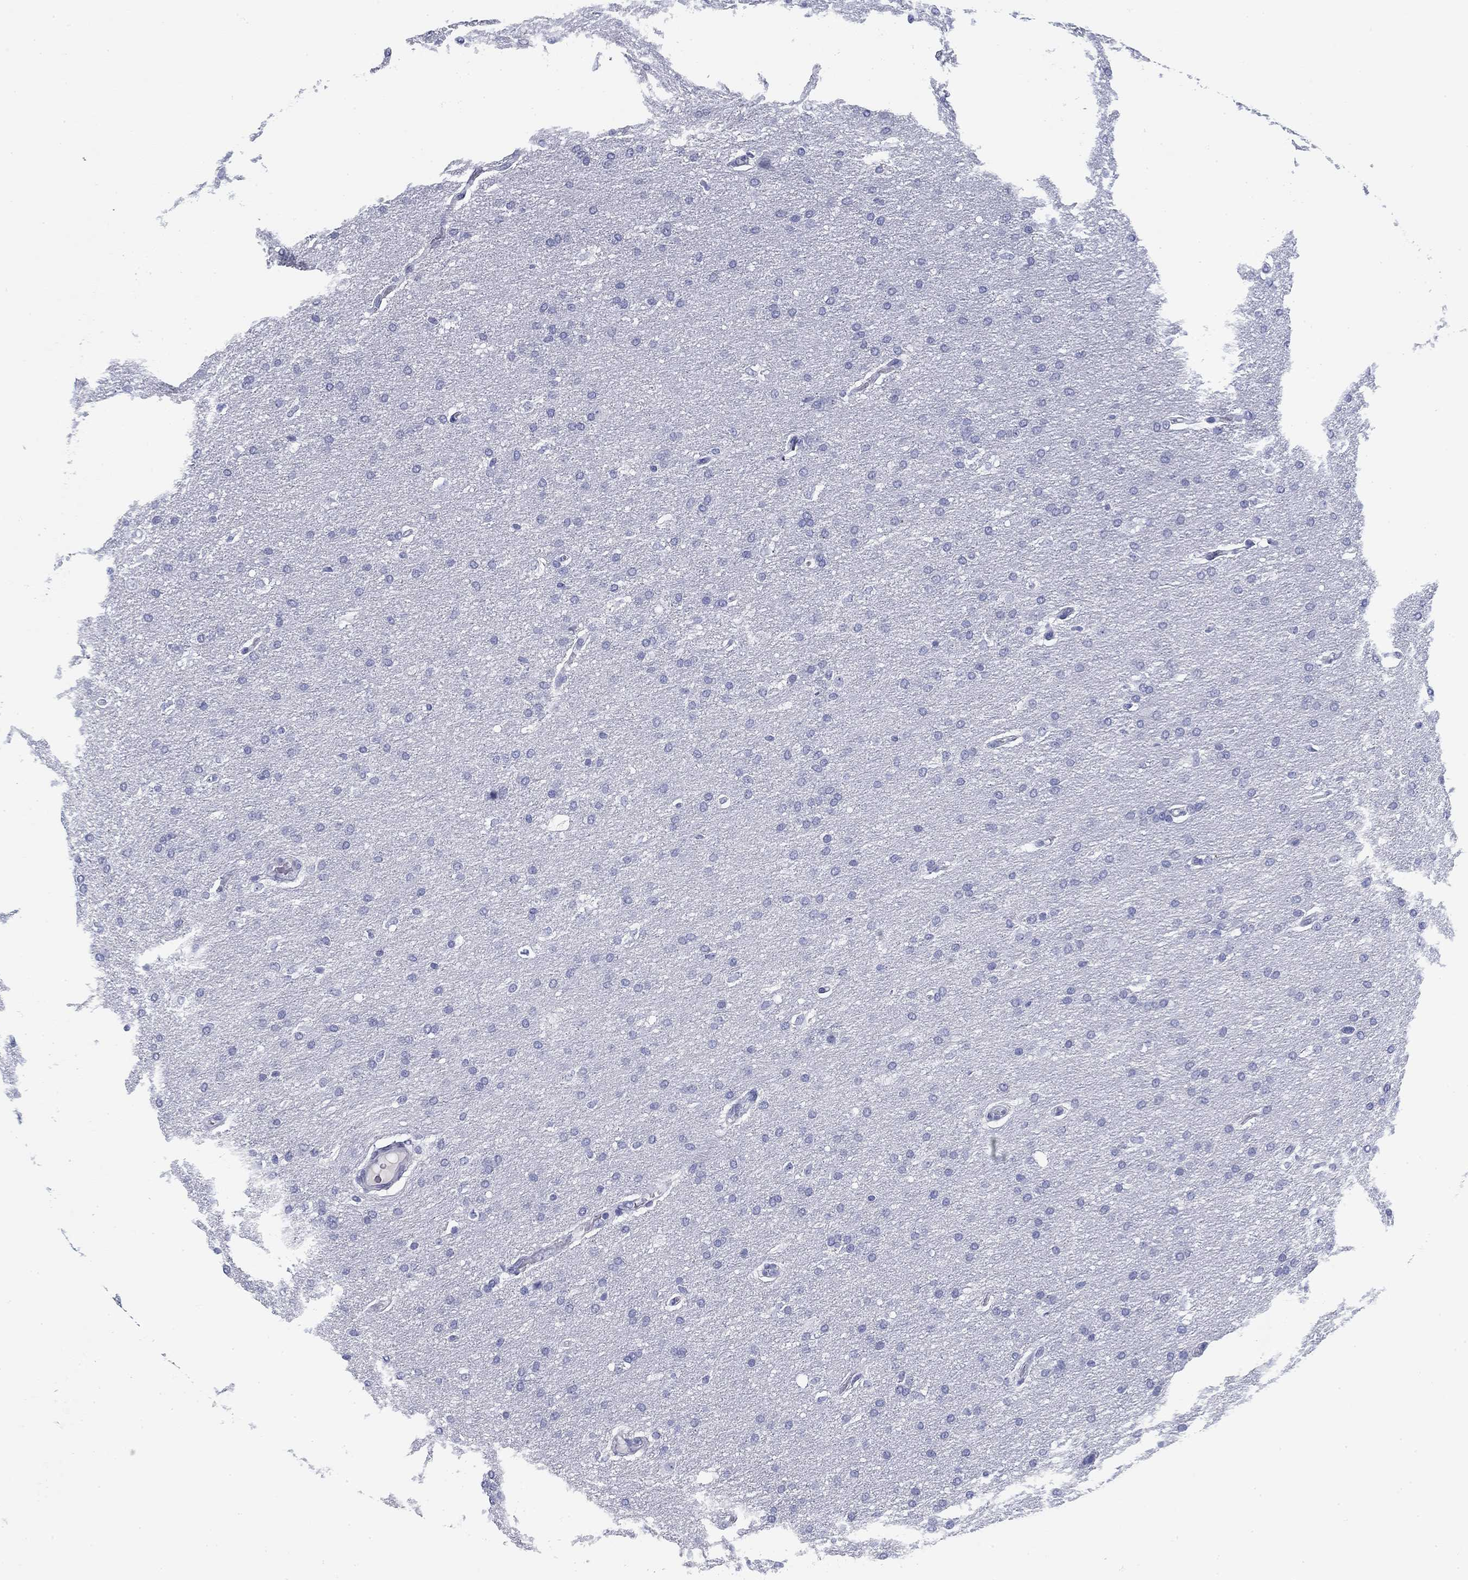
{"staining": {"intensity": "negative", "quantity": "none", "location": "none"}, "tissue": "glioma", "cell_type": "Tumor cells", "image_type": "cancer", "snomed": [{"axis": "morphology", "description": "Glioma, malignant, Low grade"}, {"axis": "topography", "description": "Brain"}], "caption": "A histopathology image of human low-grade glioma (malignant) is negative for staining in tumor cells.", "gene": "CD79B", "patient": {"sex": "female", "age": 37}}